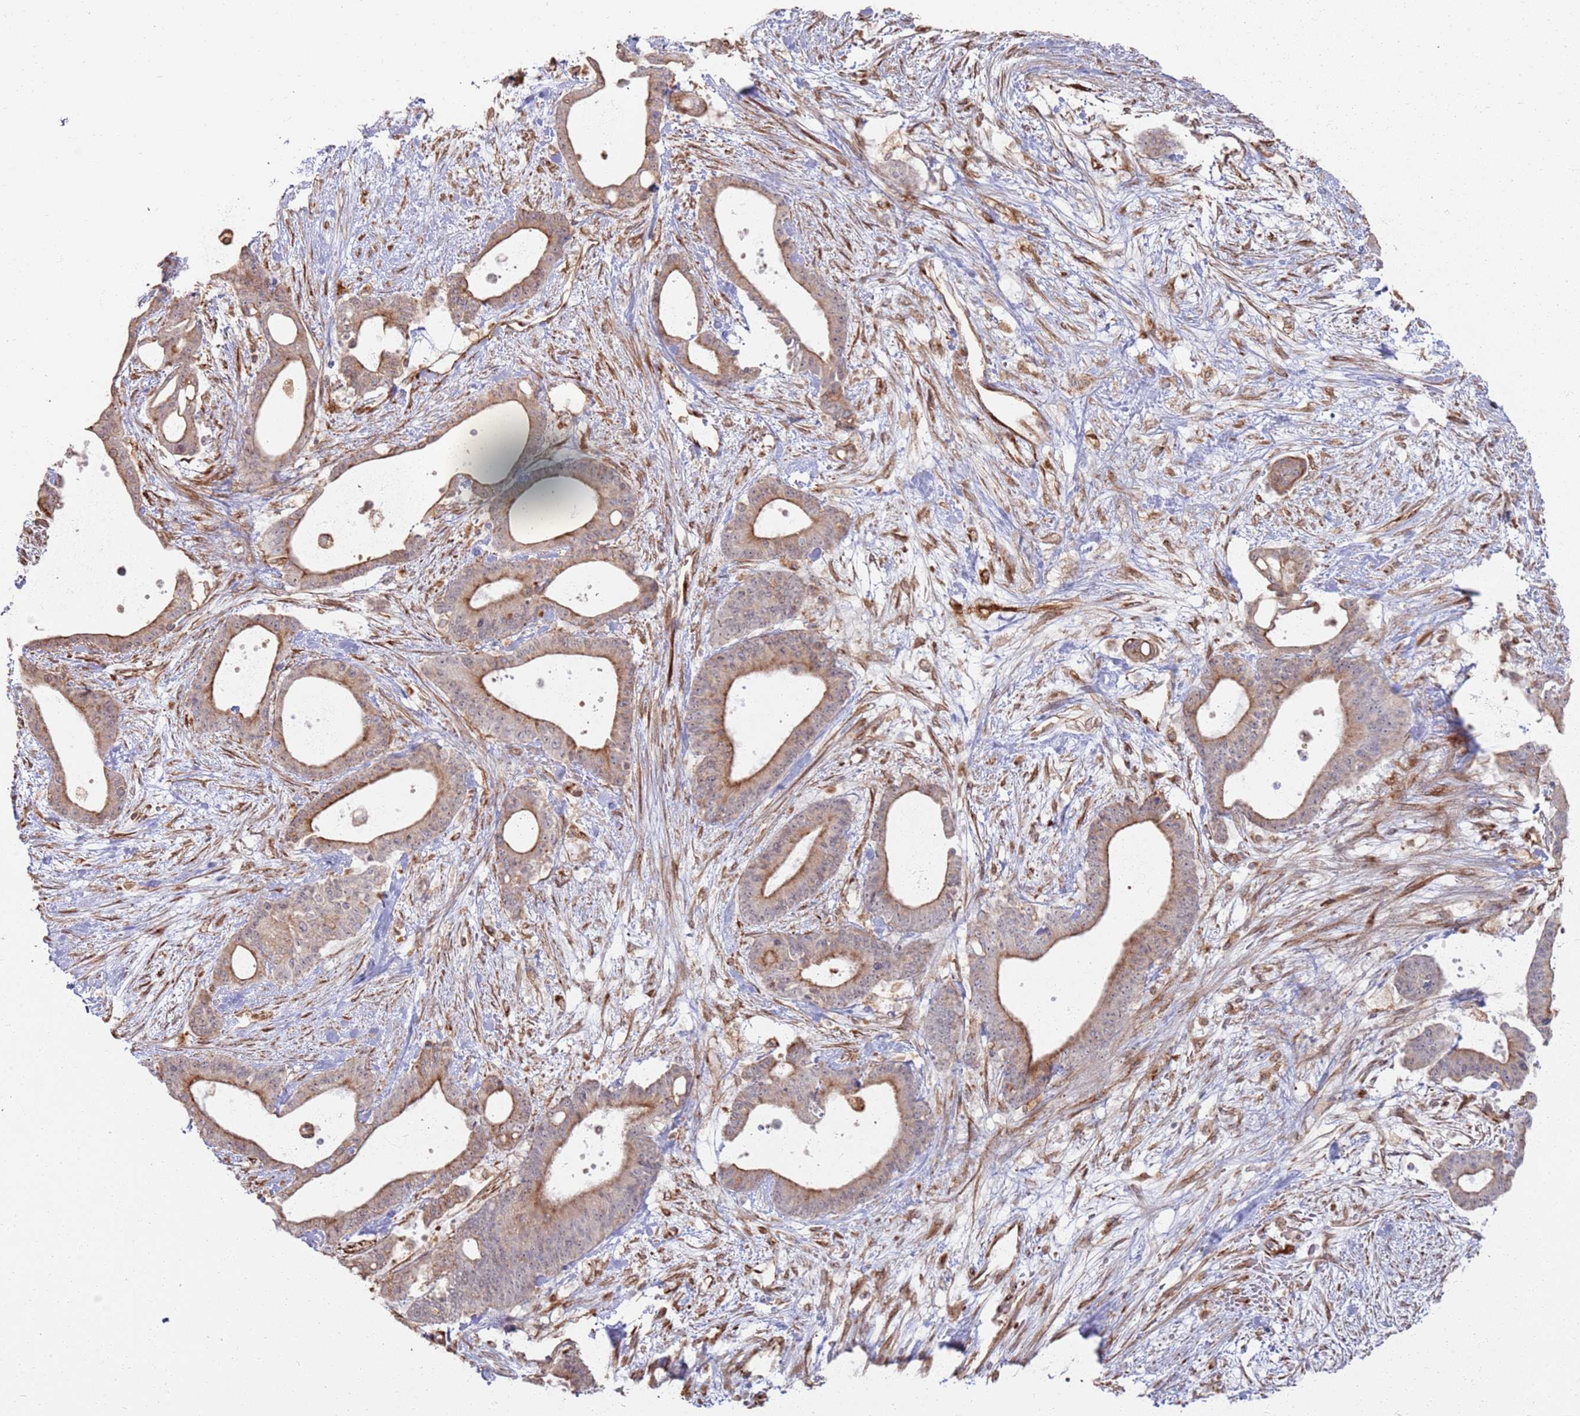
{"staining": {"intensity": "moderate", "quantity": ">75%", "location": "cytoplasmic/membranous"}, "tissue": "liver cancer", "cell_type": "Tumor cells", "image_type": "cancer", "snomed": [{"axis": "morphology", "description": "Normal tissue, NOS"}, {"axis": "morphology", "description": "Cholangiocarcinoma"}, {"axis": "topography", "description": "Liver"}, {"axis": "topography", "description": "Peripheral nerve tissue"}], "caption": "A histopathology image showing moderate cytoplasmic/membranous expression in approximately >75% of tumor cells in liver cancer (cholangiocarcinoma), as visualized by brown immunohistochemical staining.", "gene": "PHF21A", "patient": {"sex": "female", "age": 73}}